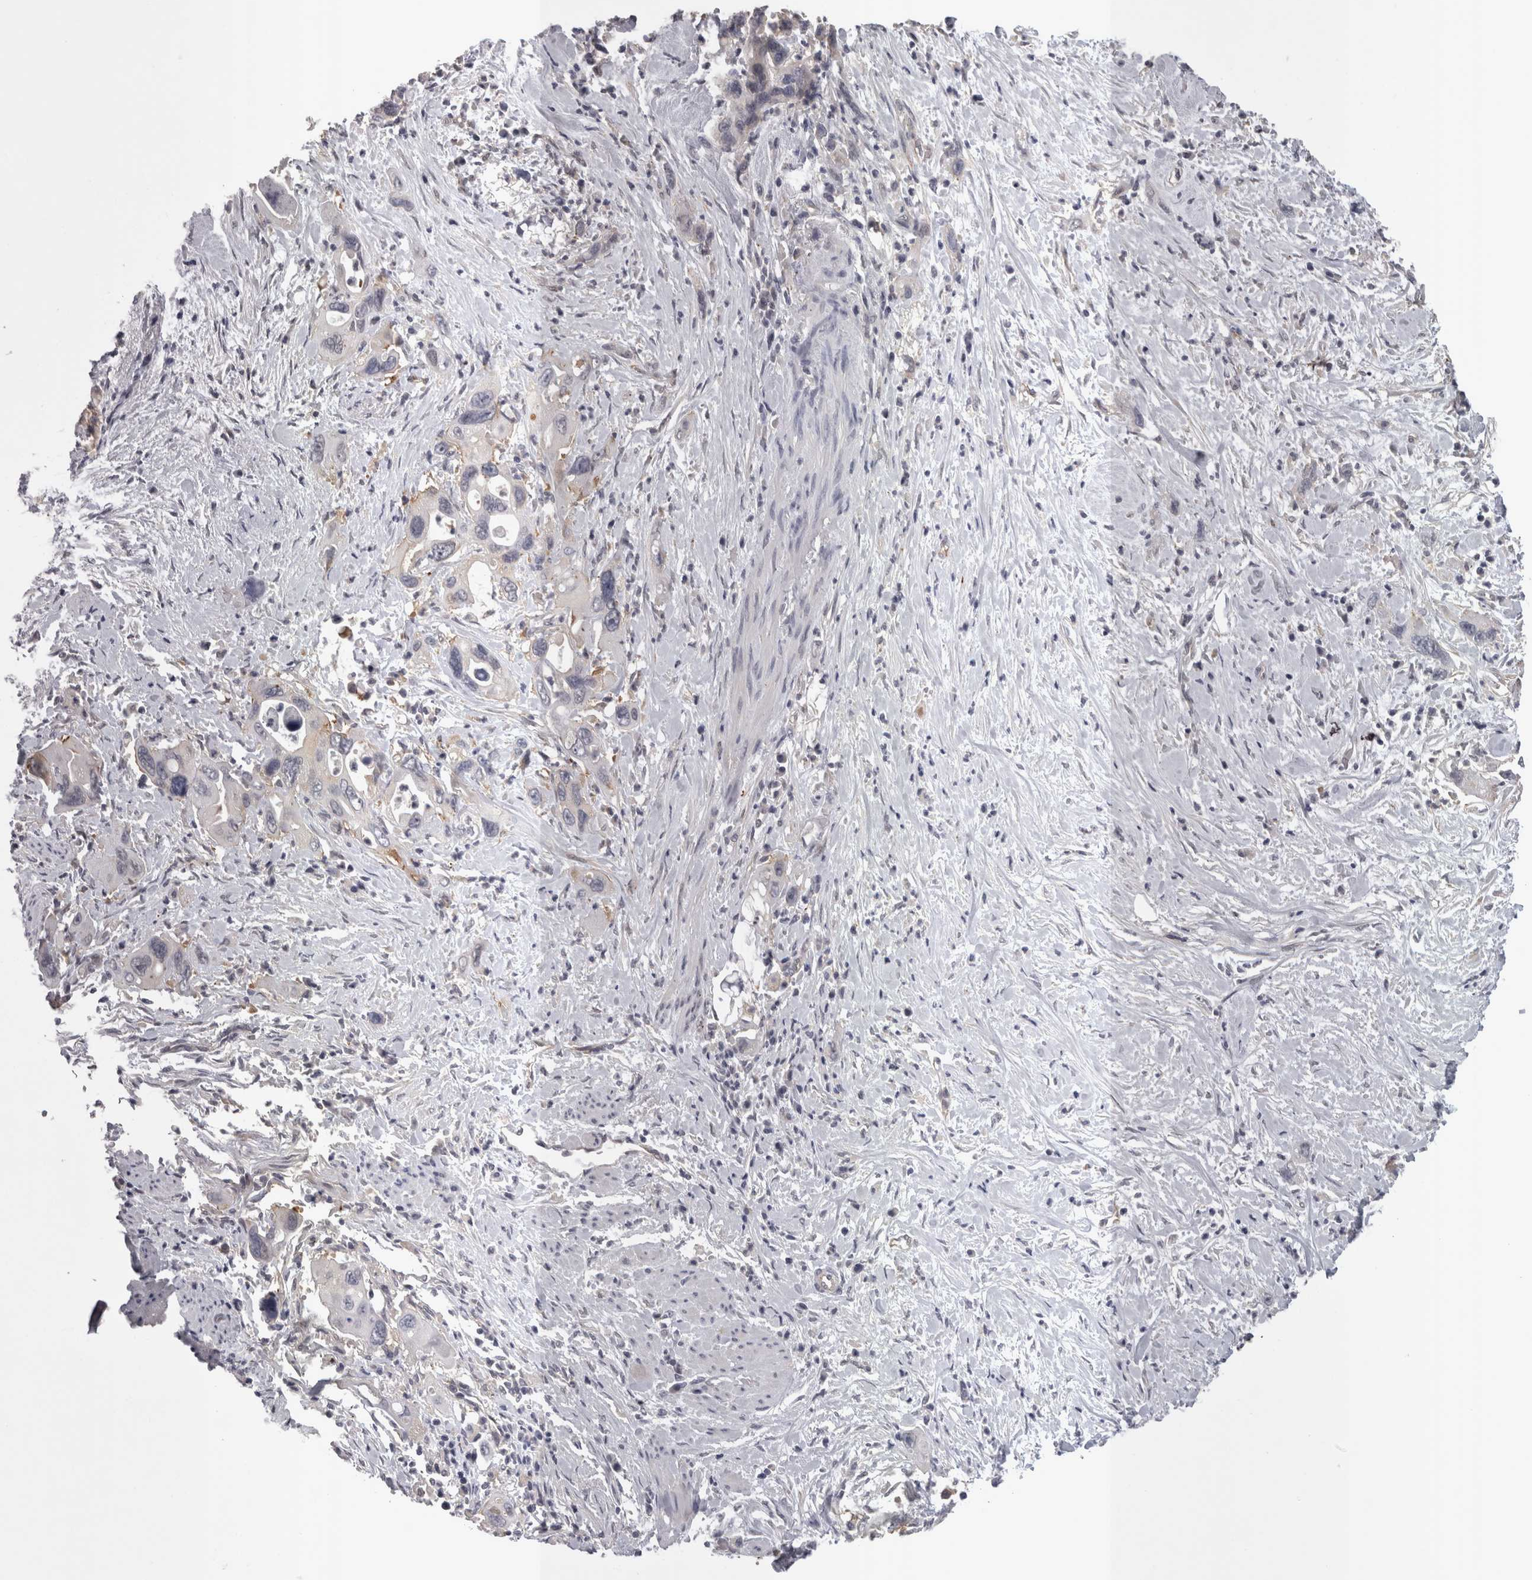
{"staining": {"intensity": "negative", "quantity": "none", "location": "none"}, "tissue": "pancreatic cancer", "cell_type": "Tumor cells", "image_type": "cancer", "snomed": [{"axis": "morphology", "description": "Adenocarcinoma, NOS"}, {"axis": "topography", "description": "Pancreas"}], "caption": "IHC micrograph of pancreatic cancer (adenocarcinoma) stained for a protein (brown), which displays no expression in tumor cells. (DAB (3,3'-diaminobenzidine) immunohistochemistry (IHC) visualized using brightfield microscopy, high magnification).", "gene": "LYZL6", "patient": {"sex": "female", "age": 70}}